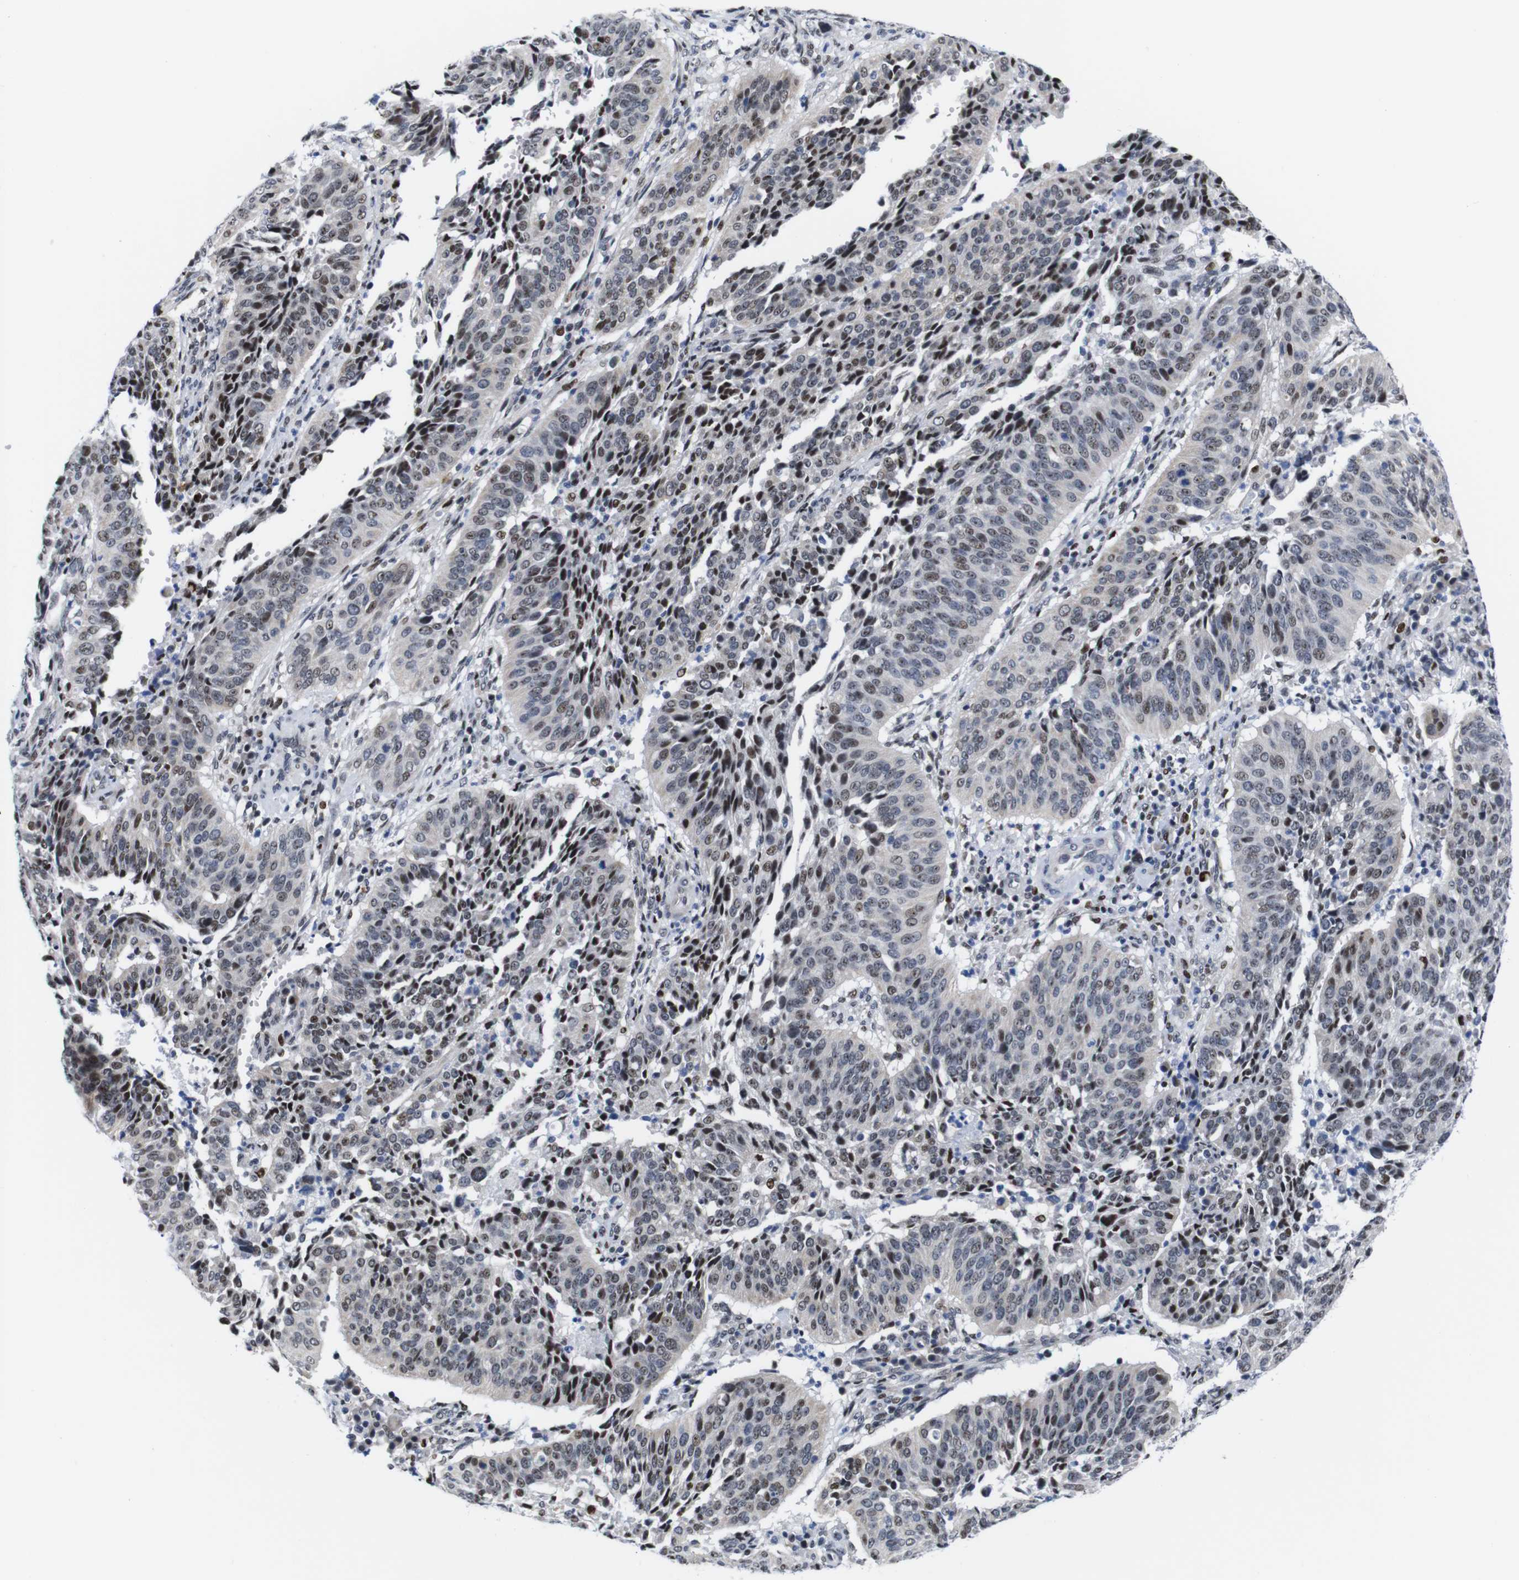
{"staining": {"intensity": "weak", "quantity": "25%-75%", "location": "nuclear"}, "tissue": "cervical cancer", "cell_type": "Tumor cells", "image_type": "cancer", "snomed": [{"axis": "morphology", "description": "Normal tissue, NOS"}, {"axis": "morphology", "description": "Squamous cell carcinoma, NOS"}, {"axis": "topography", "description": "Cervix"}], "caption": "Cervical squamous cell carcinoma stained with a brown dye exhibits weak nuclear positive staining in about 25%-75% of tumor cells.", "gene": "GATA6", "patient": {"sex": "female", "age": 39}}